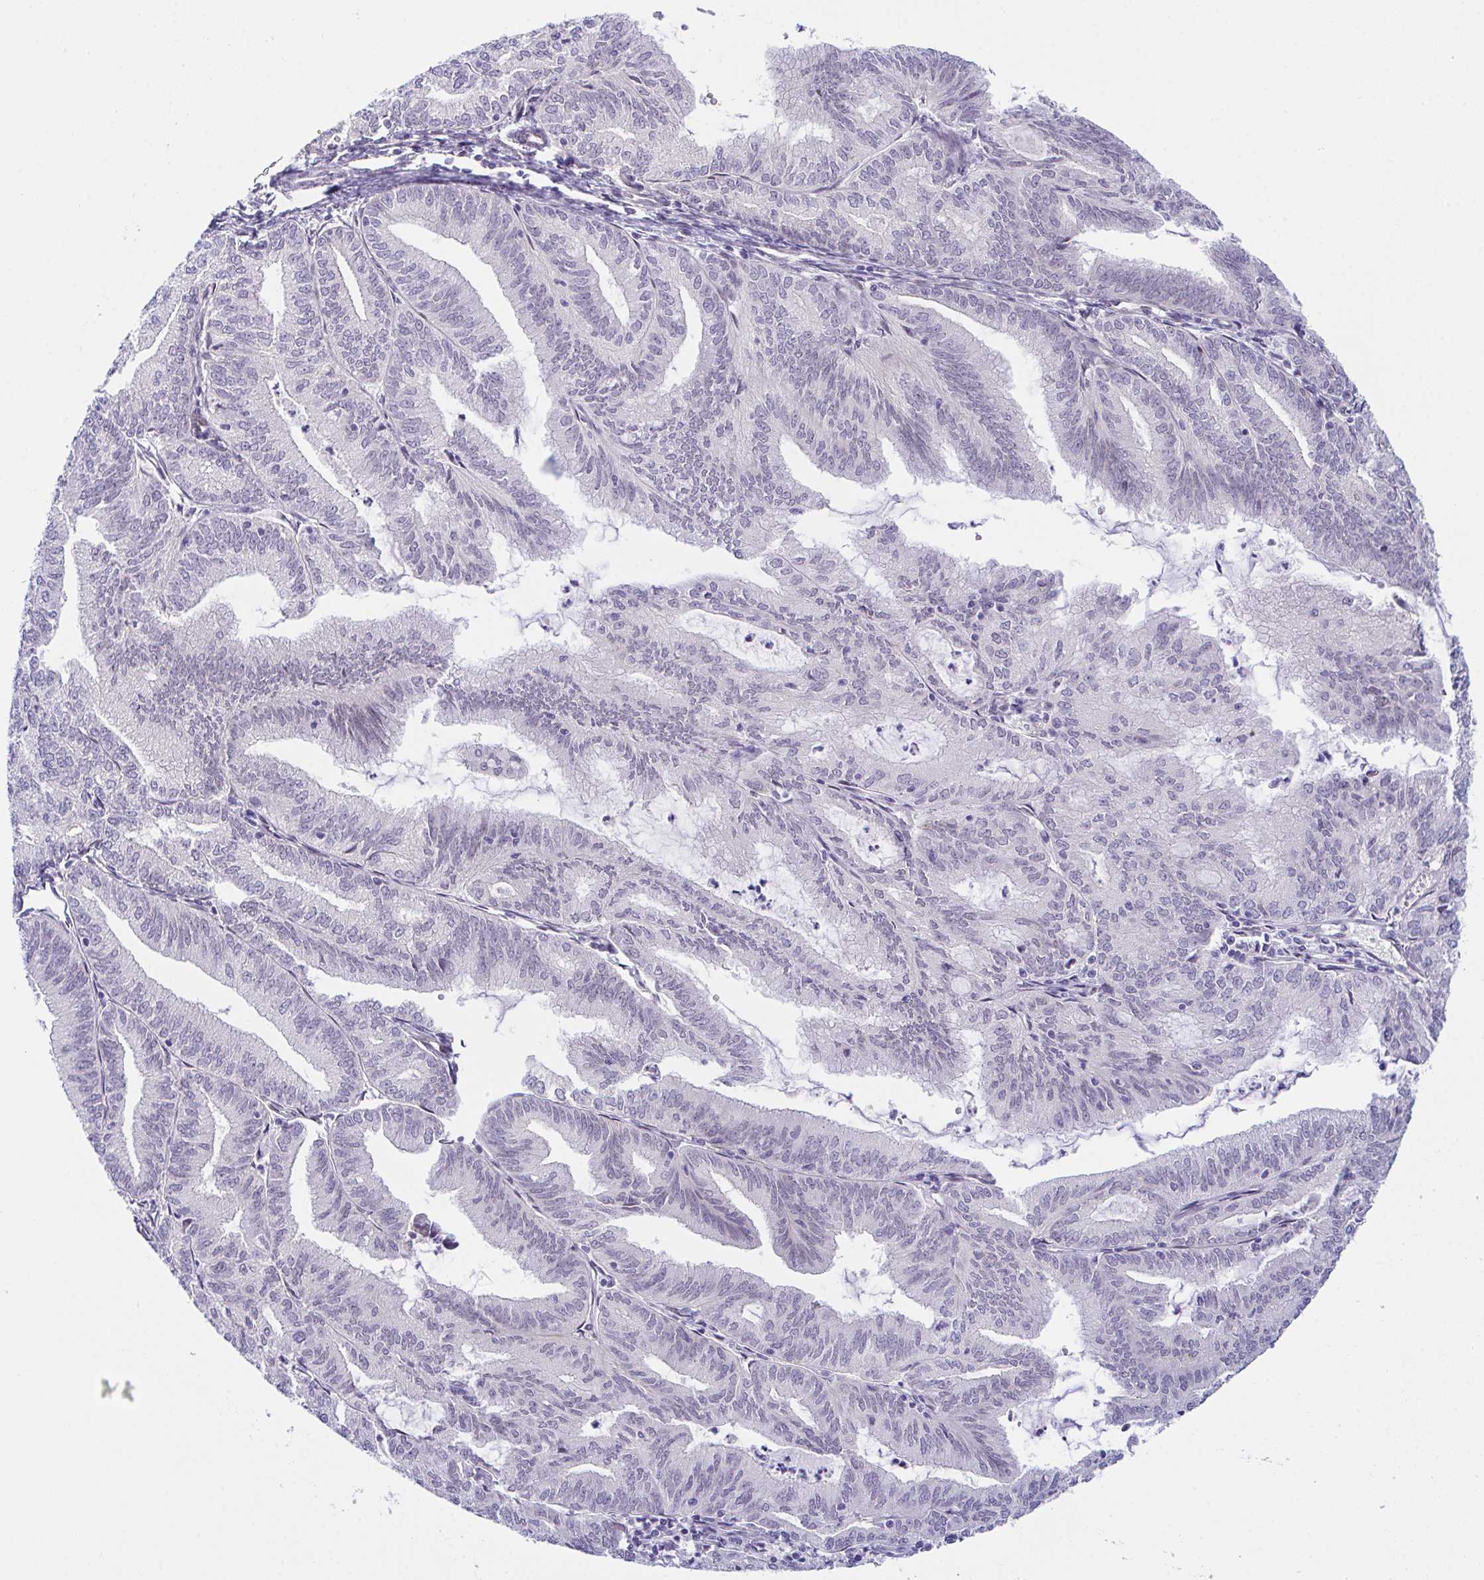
{"staining": {"intensity": "negative", "quantity": "none", "location": "none"}, "tissue": "endometrial cancer", "cell_type": "Tumor cells", "image_type": "cancer", "snomed": [{"axis": "morphology", "description": "Adenocarcinoma, NOS"}, {"axis": "topography", "description": "Endometrium"}], "caption": "Tumor cells are negative for brown protein staining in adenocarcinoma (endometrial).", "gene": "ZBED3", "patient": {"sex": "female", "age": 70}}